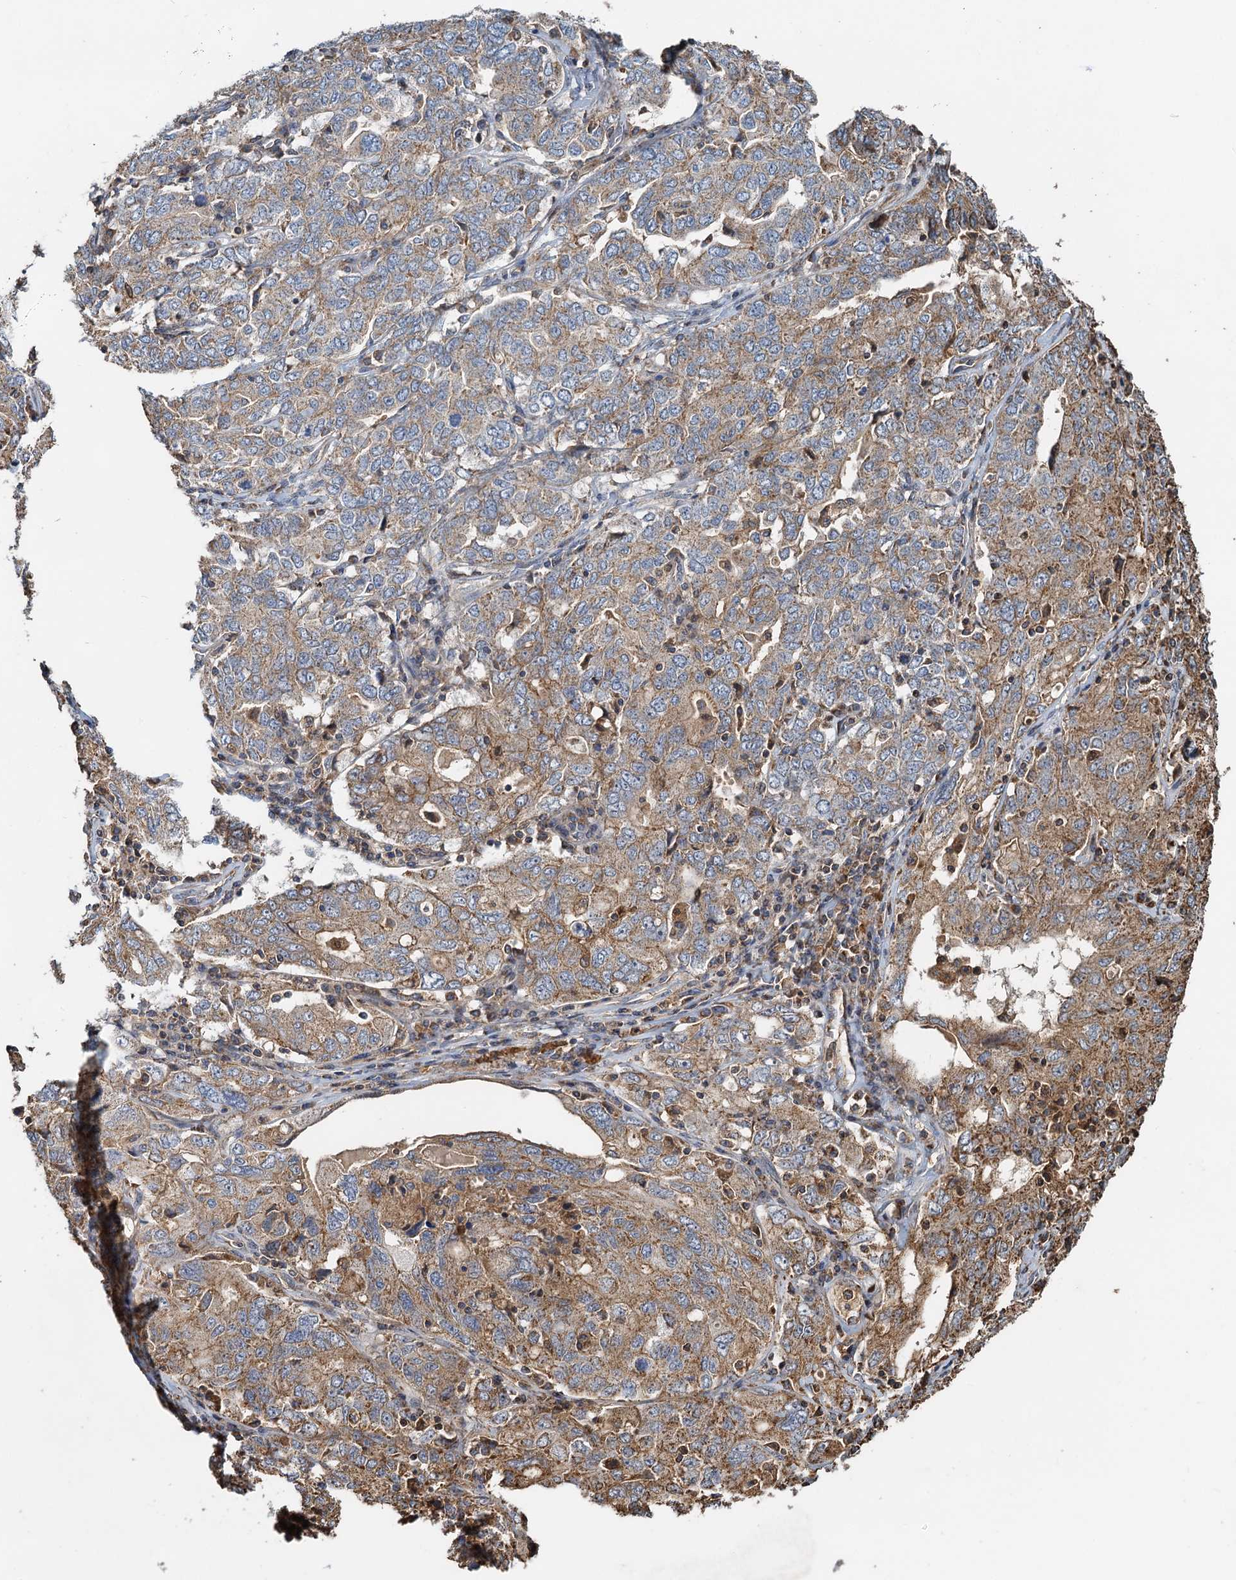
{"staining": {"intensity": "moderate", "quantity": ">75%", "location": "cytoplasmic/membranous"}, "tissue": "ovarian cancer", "cell_type": "Tumor cells", "image_type": "cancer", "snomed": [{"axis": "morphology", "description": "Carcinoma, endometroid"}, {"axis": "topography", "description": "Ovary"}], "caption": "Endometroid carcinoma (ovarian) stained for a protein displays moderate cytoplasmic/membranous positivity in tumor cells.", "gene": "SDS", "patient": {"sex": "female", "age": 62}}